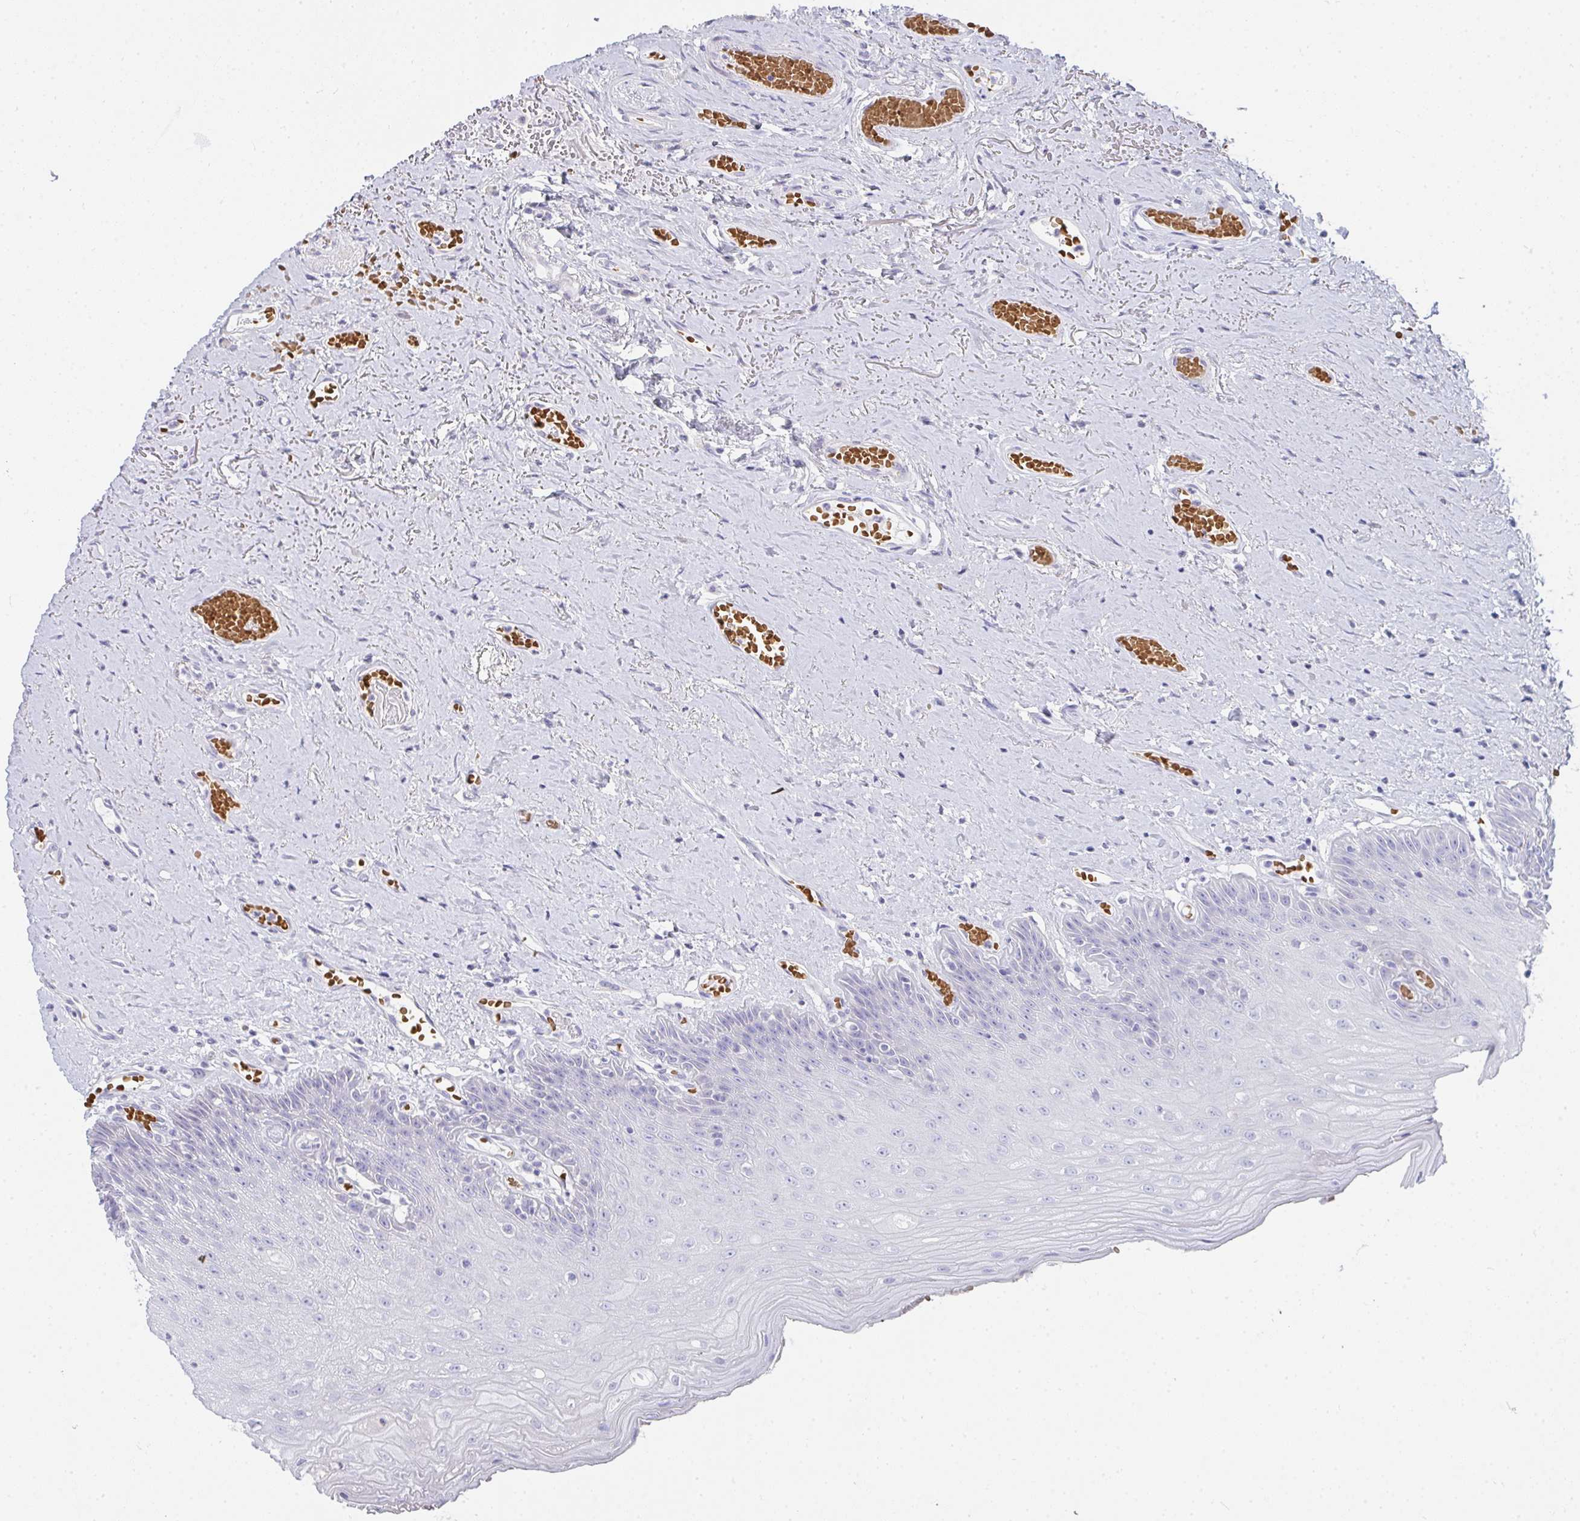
{"staining": {"intensity": "negative", "quantity": "none", "location": "none"}, "tissue": "oral mucosa", "cell_type": "Squamous epithelial cells", "image_type": "normal", "snomed": [{"axis": "morphology", "description": "Normal tissue, NOS"}, {"axis": "morphology", "description": "Squamous cell carcinoma, NOS"}, {"axis": "topography", "description": "Oral tissue"}, {"axis": "topography", "description": "Peripheral nerve tissue"}, {"axis": "topography", "description": "Head-Neck"}], "caption": "Squamous epithelial cells are negative for brown protein staining in unremarkable oral mucosa. (Brightfield microscopy of DAB (3,3'-diaminobenzidine) immunohistochemistry (IHC) at high magnification).", "gene": "ZNF182", "patient": {"sex": "female", "age": 59}}